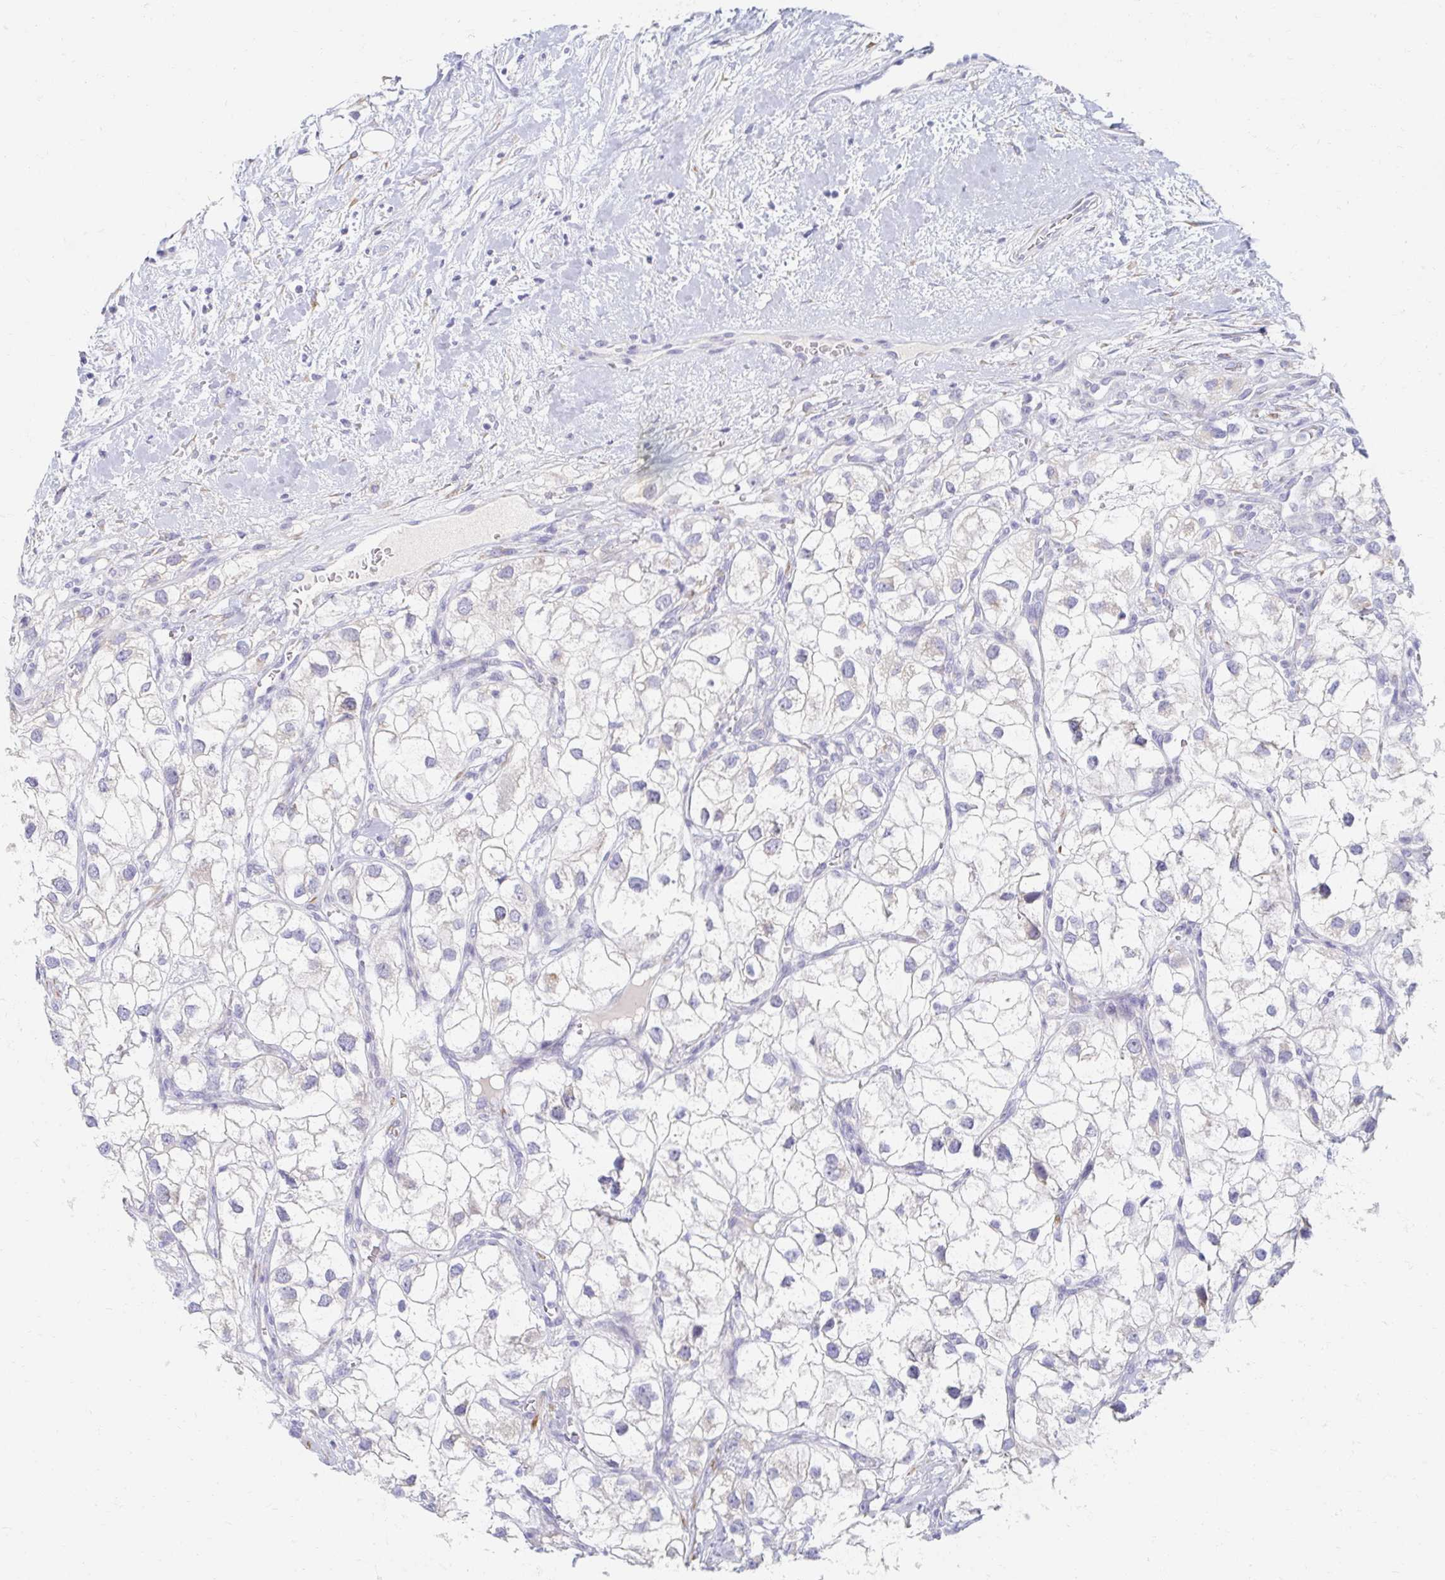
{"staining": {"intensity": "negative", "quantity": "none", "location": "none"}, "tissue": "renal cancer", "cell_type": "Tumor cells", "image_type": "cancer", "snomed": [{"axis": "morphology", "description": "Adenocarcinoma, NOS"}, {"axis": "topography", "description": "Kidney"}], "caption": "A micrograph of human renal cancer is negative for staining in tumor cells. Nuclei are stained in blue.", "gene": "MYLK2", "patient": {"sex": "male", "age": 59}}